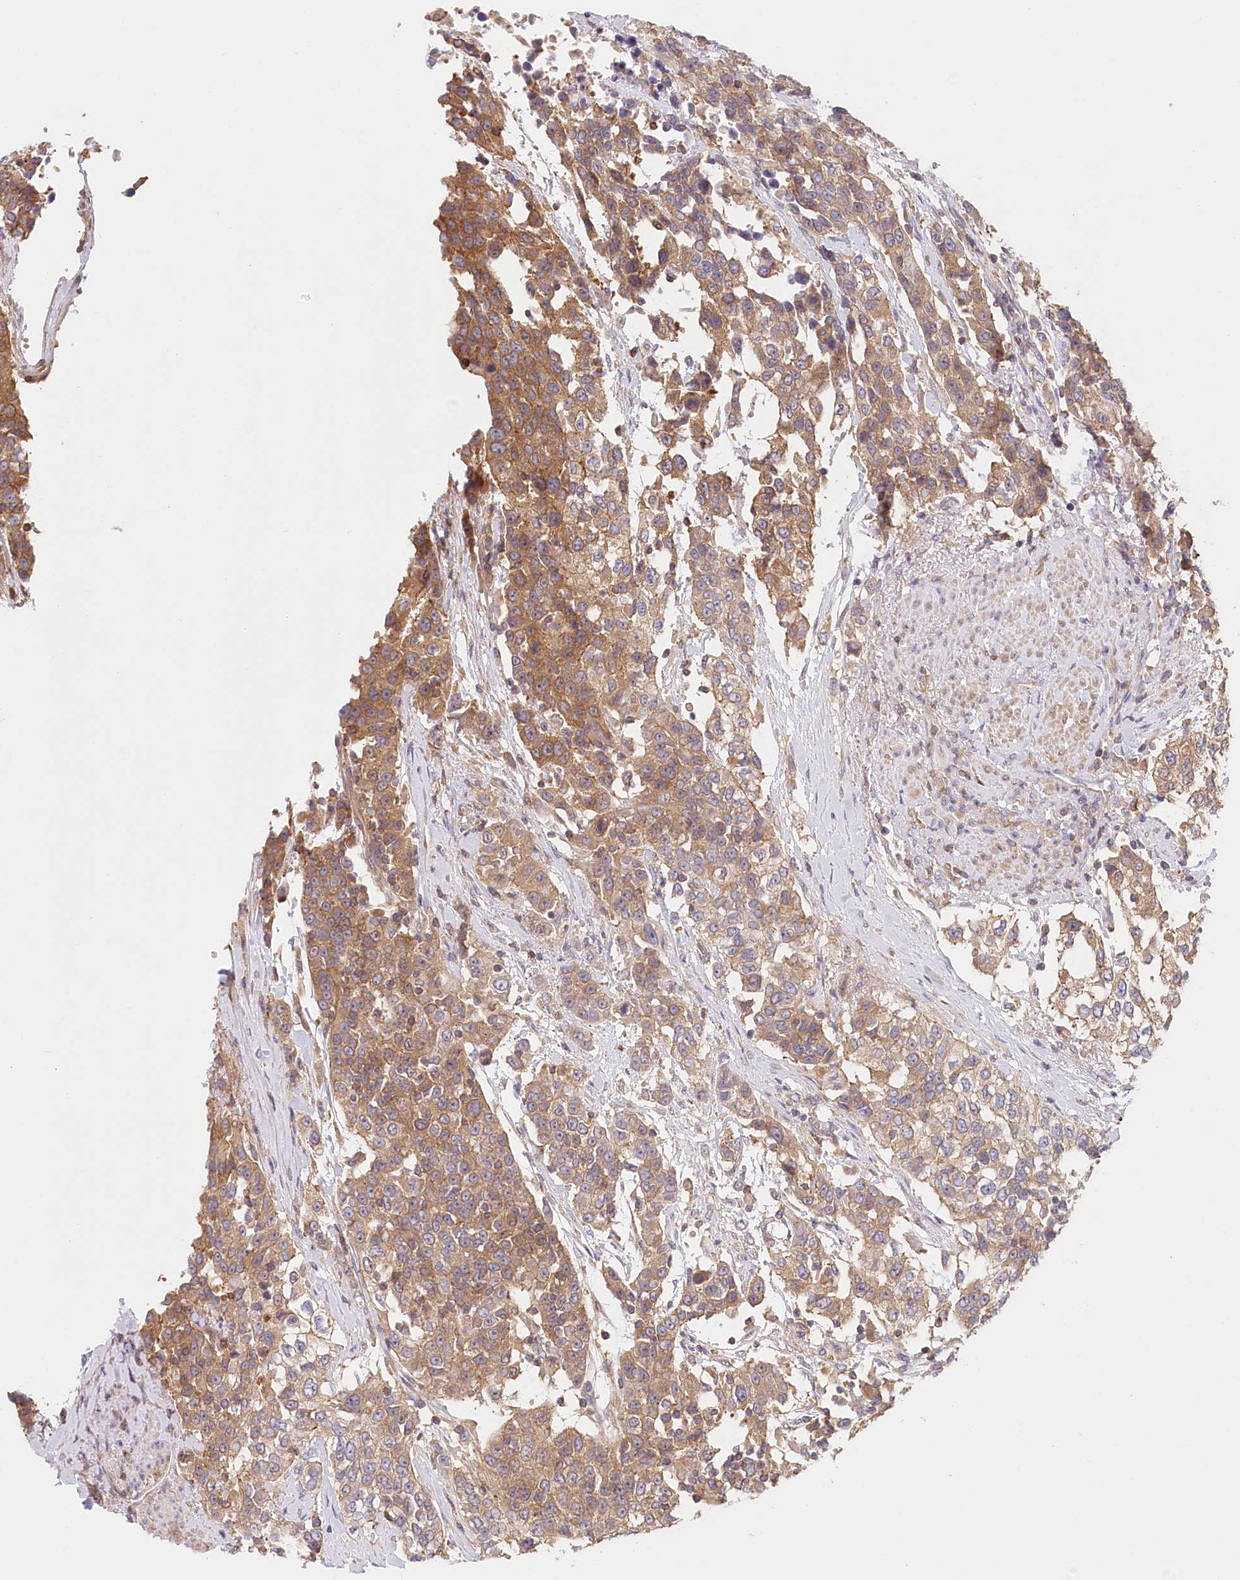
{"staining": {"intensity": "moderate", "quantity": ">75%", "location": "cytoplasmic/membranous"}, "tissue": "urothelial cancer", "cell_type": "Tumor cells", "image_type": "cancer", "snomed": [{"axis": "morphology", "description": "Urothelial carcinoma, High grade"}, {"axis": "topography", "description": "Urinary bladder"}], "caption": "This histopathology image shows immunohistochemistry staining of urothelial cancer, with medium moderate cytoplasmic/membranous expression in approximately >75% of tumor cells.", "gene": "UMPS", "patient": {"sex": "female", "age": 80}}